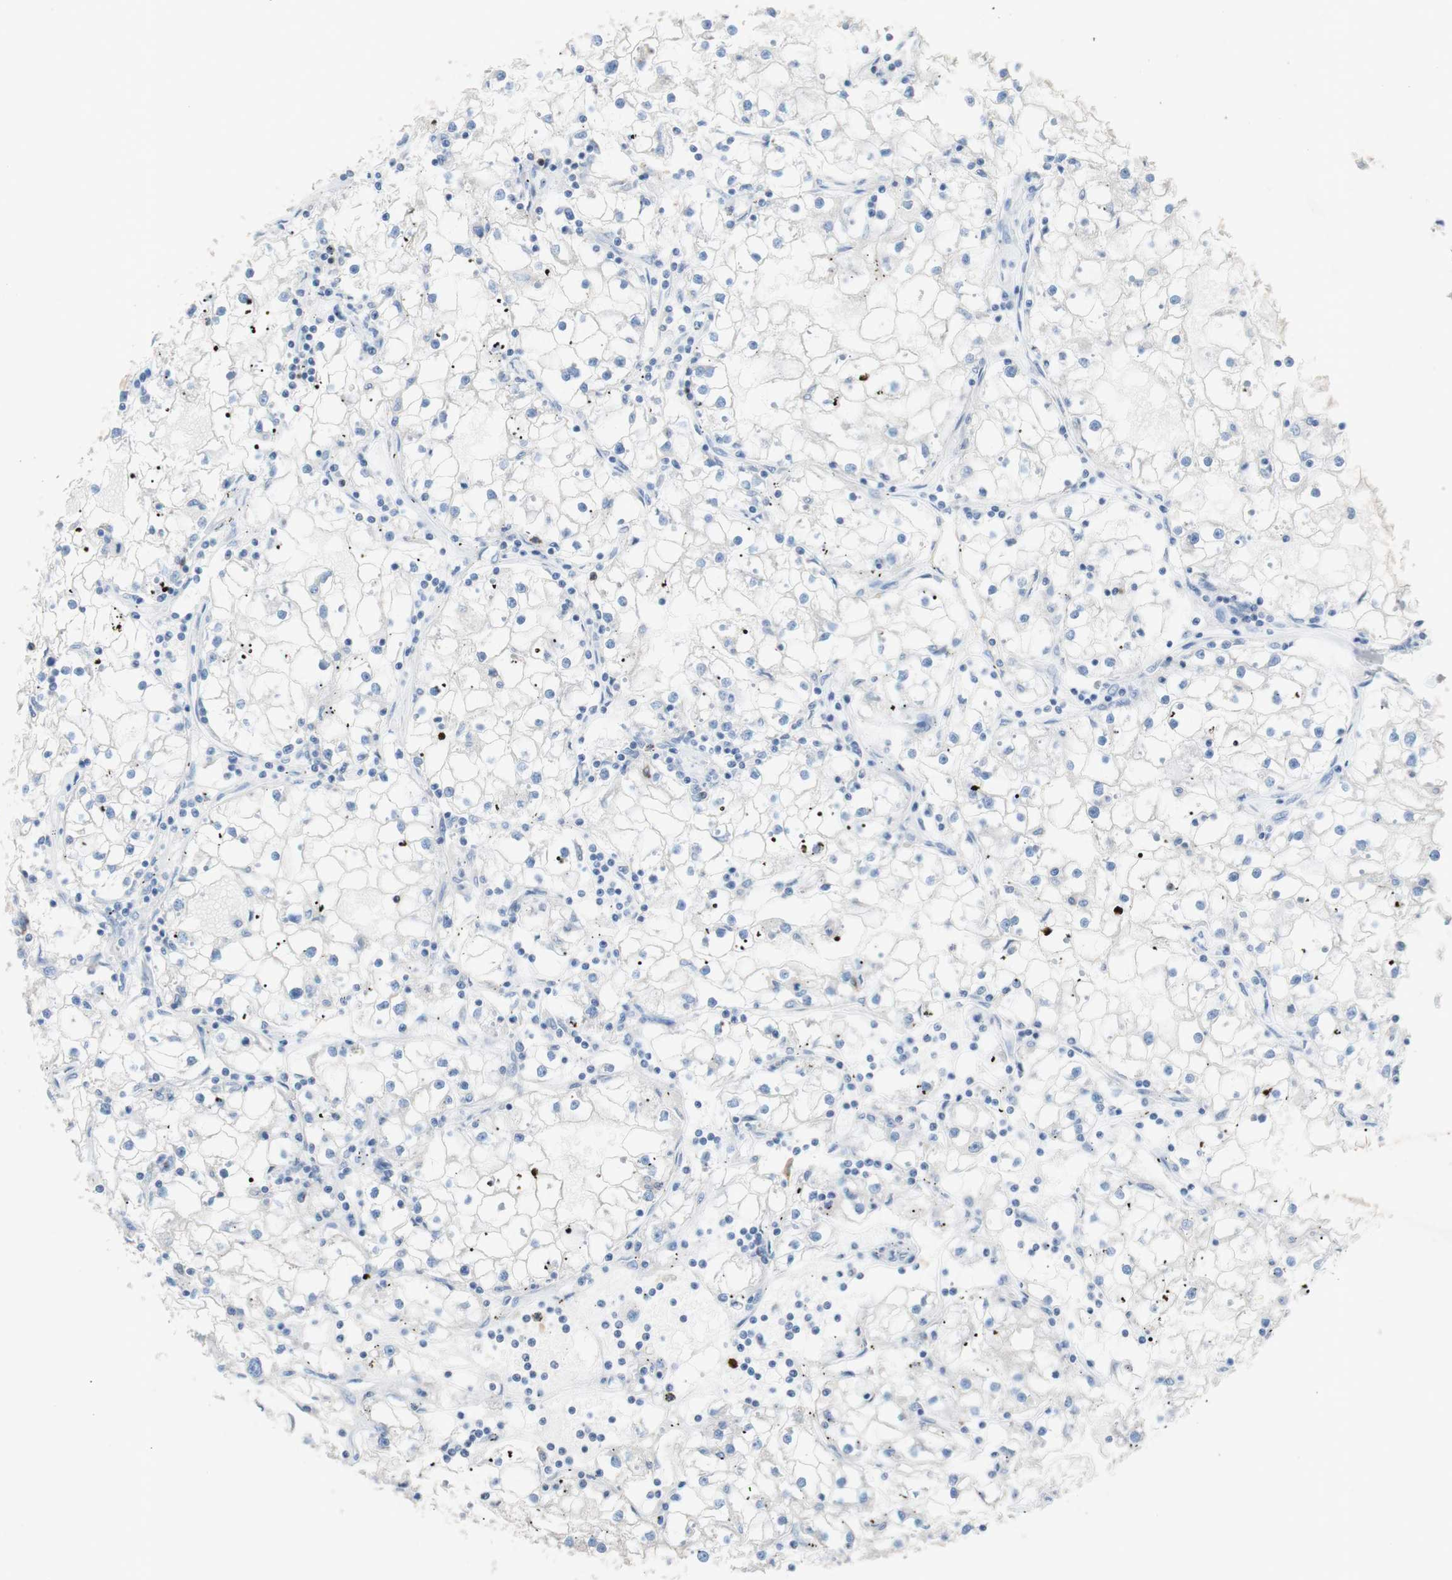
{"staining": {"intensity": "negative", "quantity": "none", "location": "none"}, "tissue": "renal cancer", "cell_type": "Tumor cells", "image_type": "cancer", "snomed": [{"axis": "morphology", "description": "Adenocarcinoma, NOS"}, {"axis": "topography", "description": "Kidney"}], "caption": "Renal adenocarcinoma was stained to show a protein in brown. There is no significant expression in tumor cells. (Brightfield microscopy of DAB (3,3'-diaminobenzidine) immunohistochemistry (IHC) at high magnification).", "gene": "PACSIN1", "patient": {"sex": "male", "age": 56}}